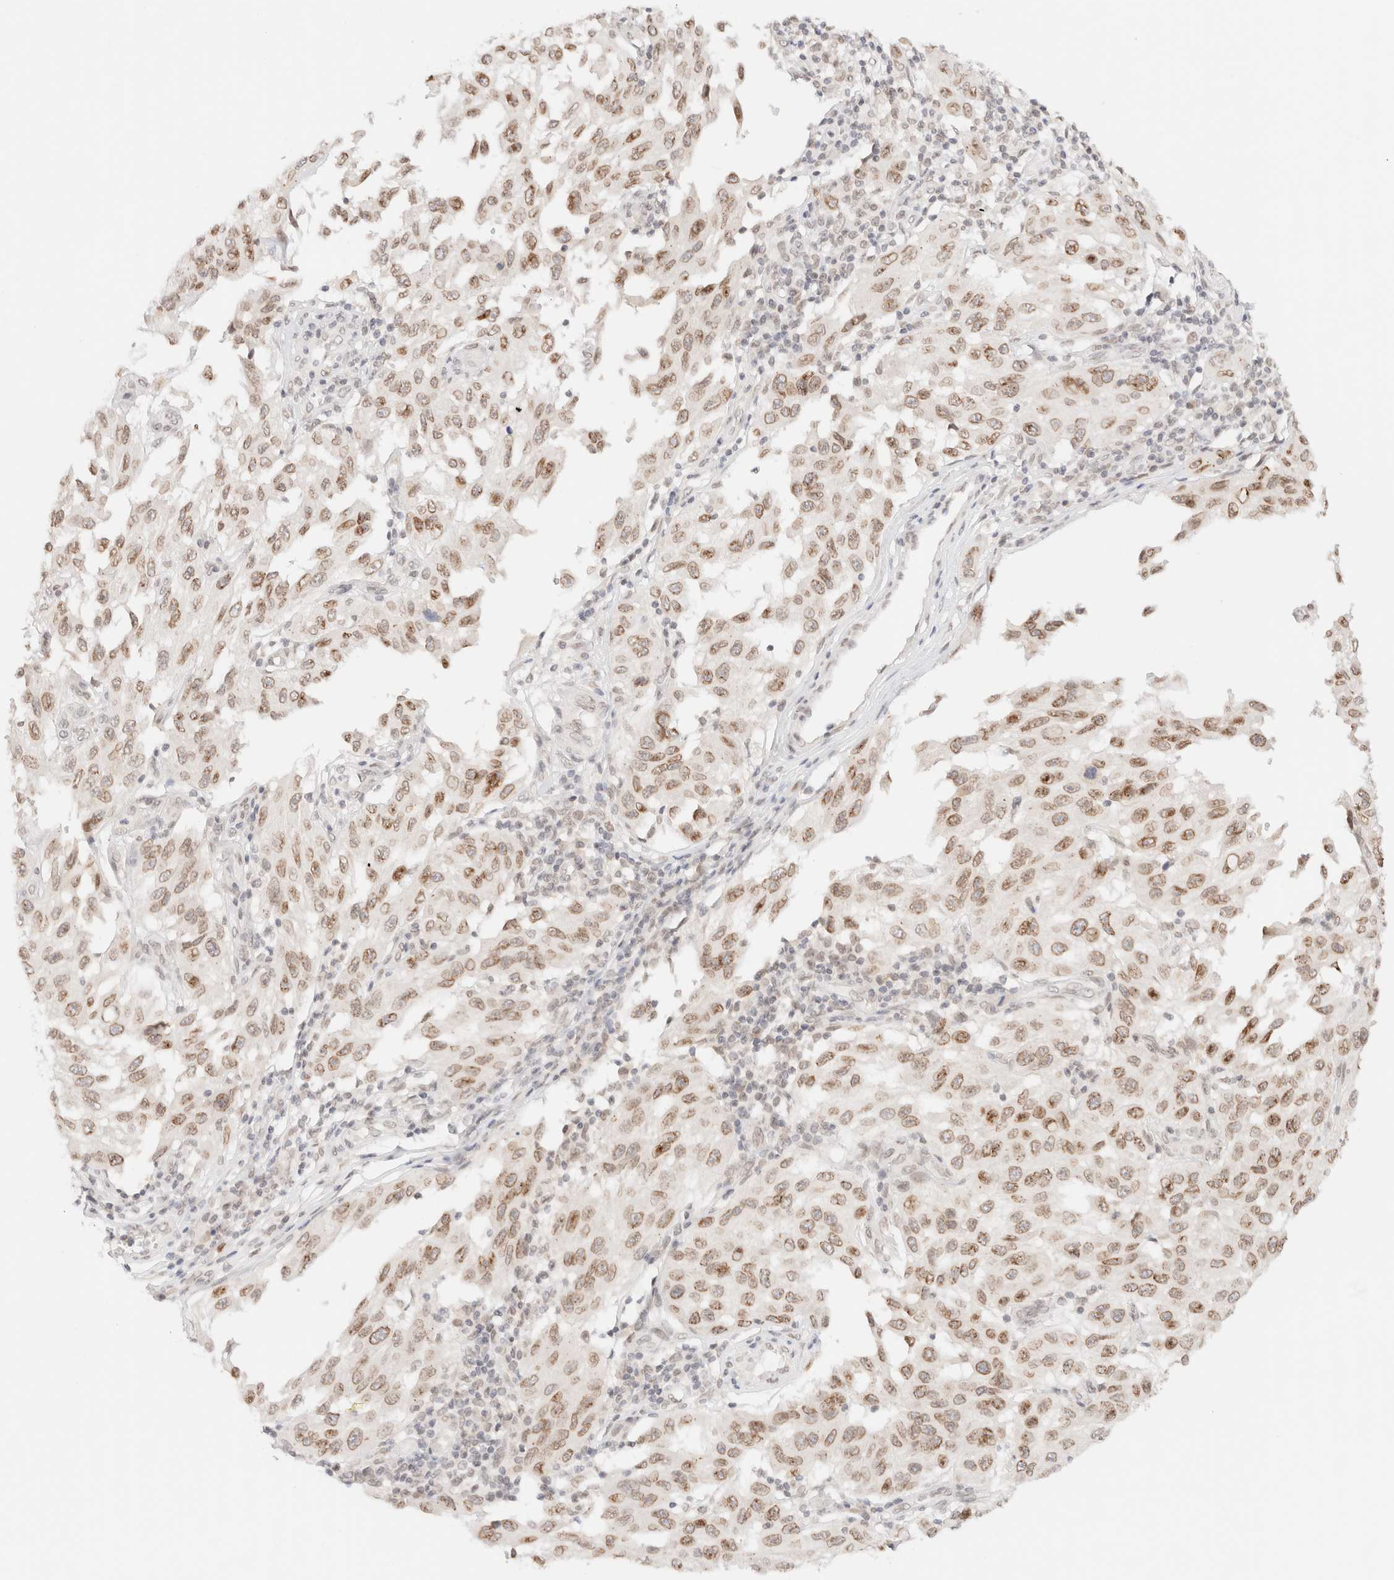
{"staining": {"intensity": "weak", "quantity": ">75%", "location": "nuclear"}, "tissue": "melanoma", "cell_type": "Tumor cells", "image_type": "cancer", "snomed": [{"axis": "morphology", "description": "Malignant melanoma, NOS"}, {"axis": "topography", "description": "Skin"}], "caption": "High-magnification brightfield microscopy of melanoma stained with DAB (3,3'-diaminobenzidine) (brown) and counterstained with hematoxylin (blue). tumor cells exhibit weak nuclear expression is seen in about>75% of cells. (Stains: DAB in brown, nuclei in blue, Microscopy: brightfield microscopy at high magnification).", "gene": "ZNF770", "patient": {"sex": "male", "age": 30}}